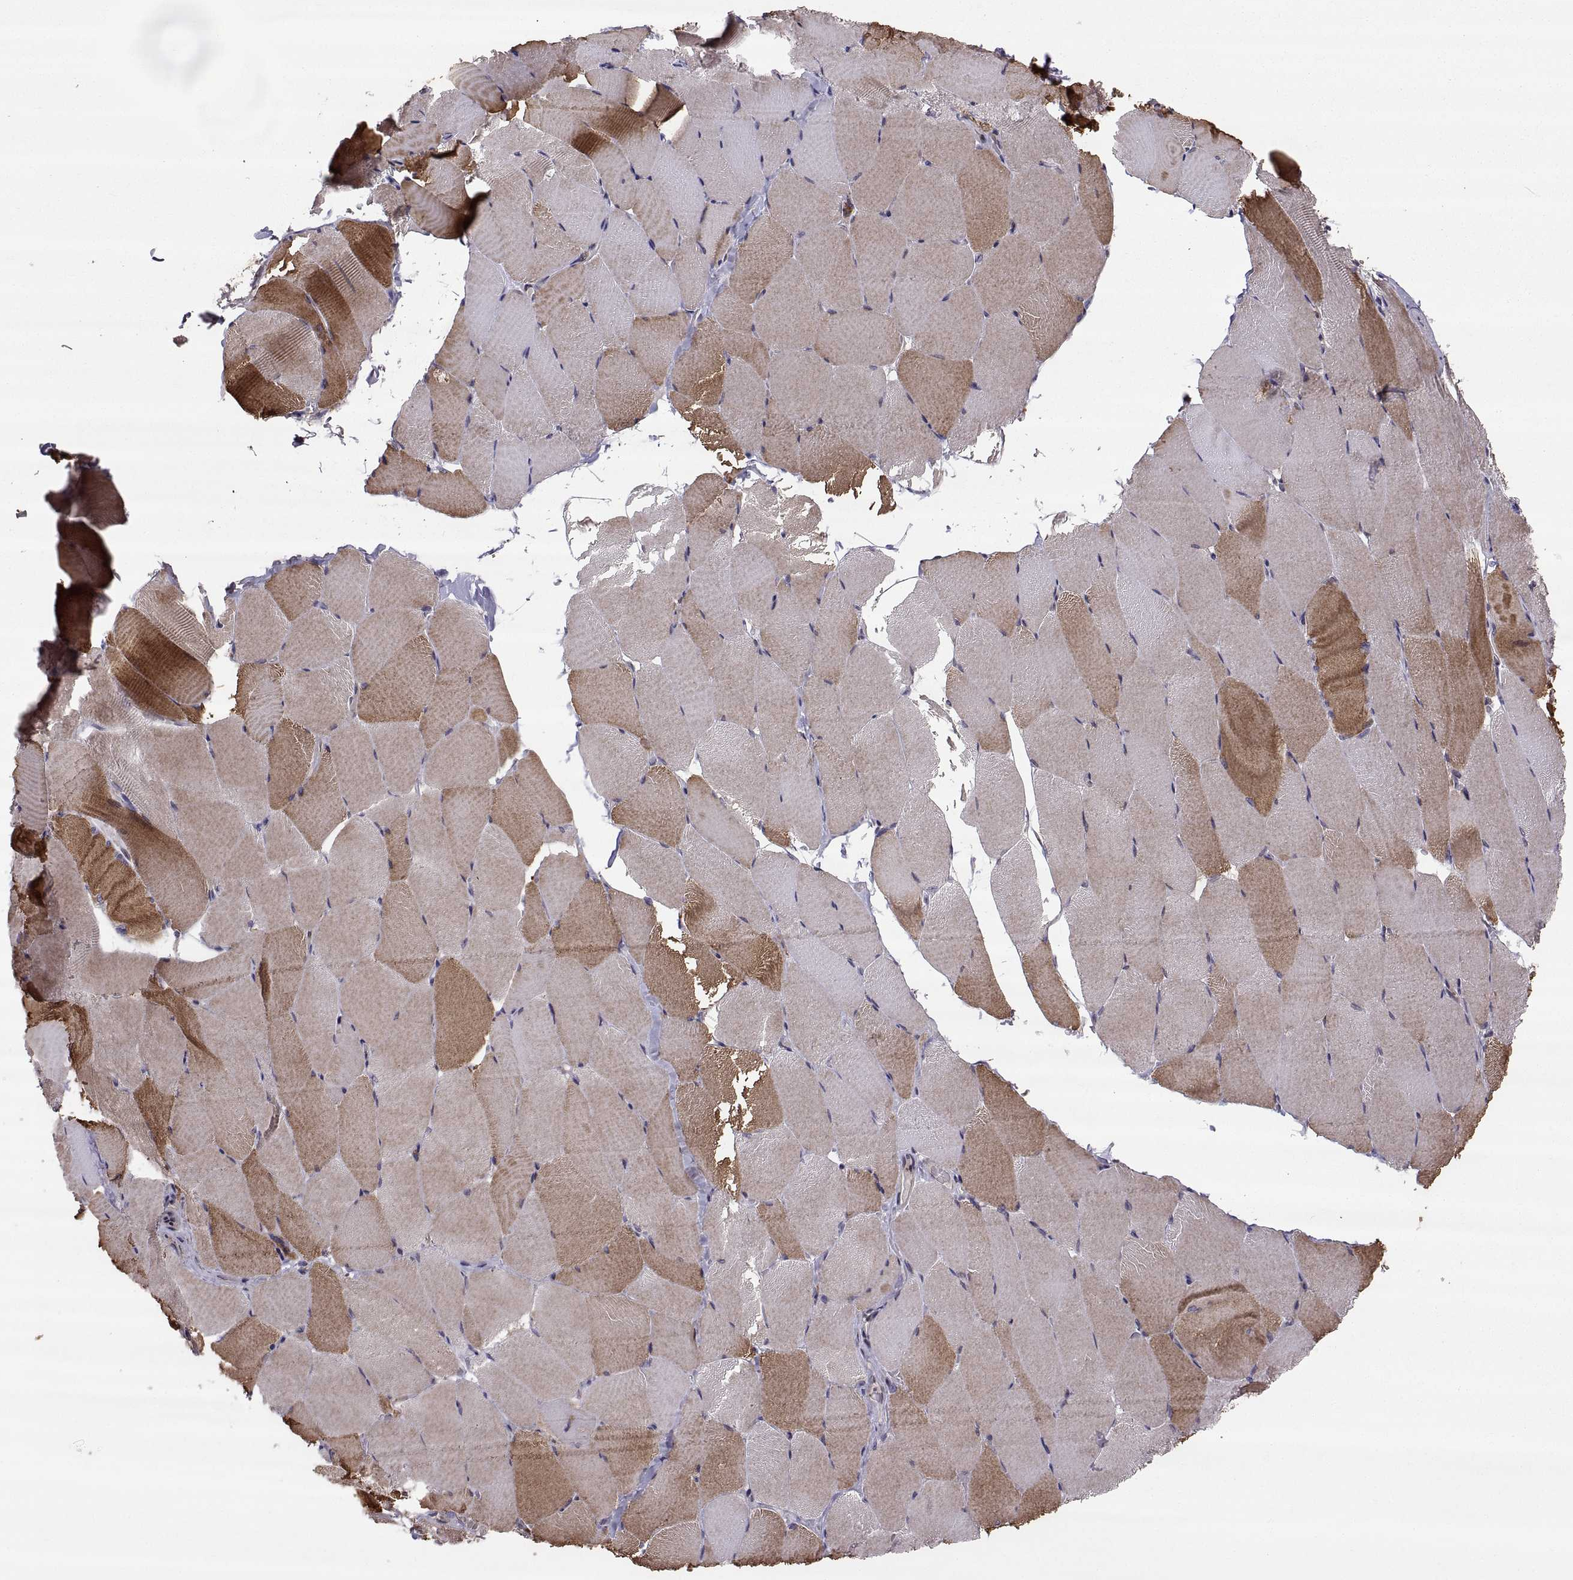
{"staining": {"intensity": "moderate", "quantity": "25%-75%", "location": "cytoplasmic/membranous"}, "tissue": "skeletal muscle", "cell_type": "Myocytes", "image_type": "normal", "snomed": [{"axis": "morphology", "description": "Normal tissue, NOS"}, {"axis": "topography", "description": "Skeletal muscle"}], "caption": "A high-resolution image shows immunohistochemistry (IHC) staining of unremarkable skeletal muscle, which displays moderate cytoplasmic/membranous positivity in about 25%-75% of myocytes.", "gene": "TESC", "patient": {"sex": "female", "age": 37}}